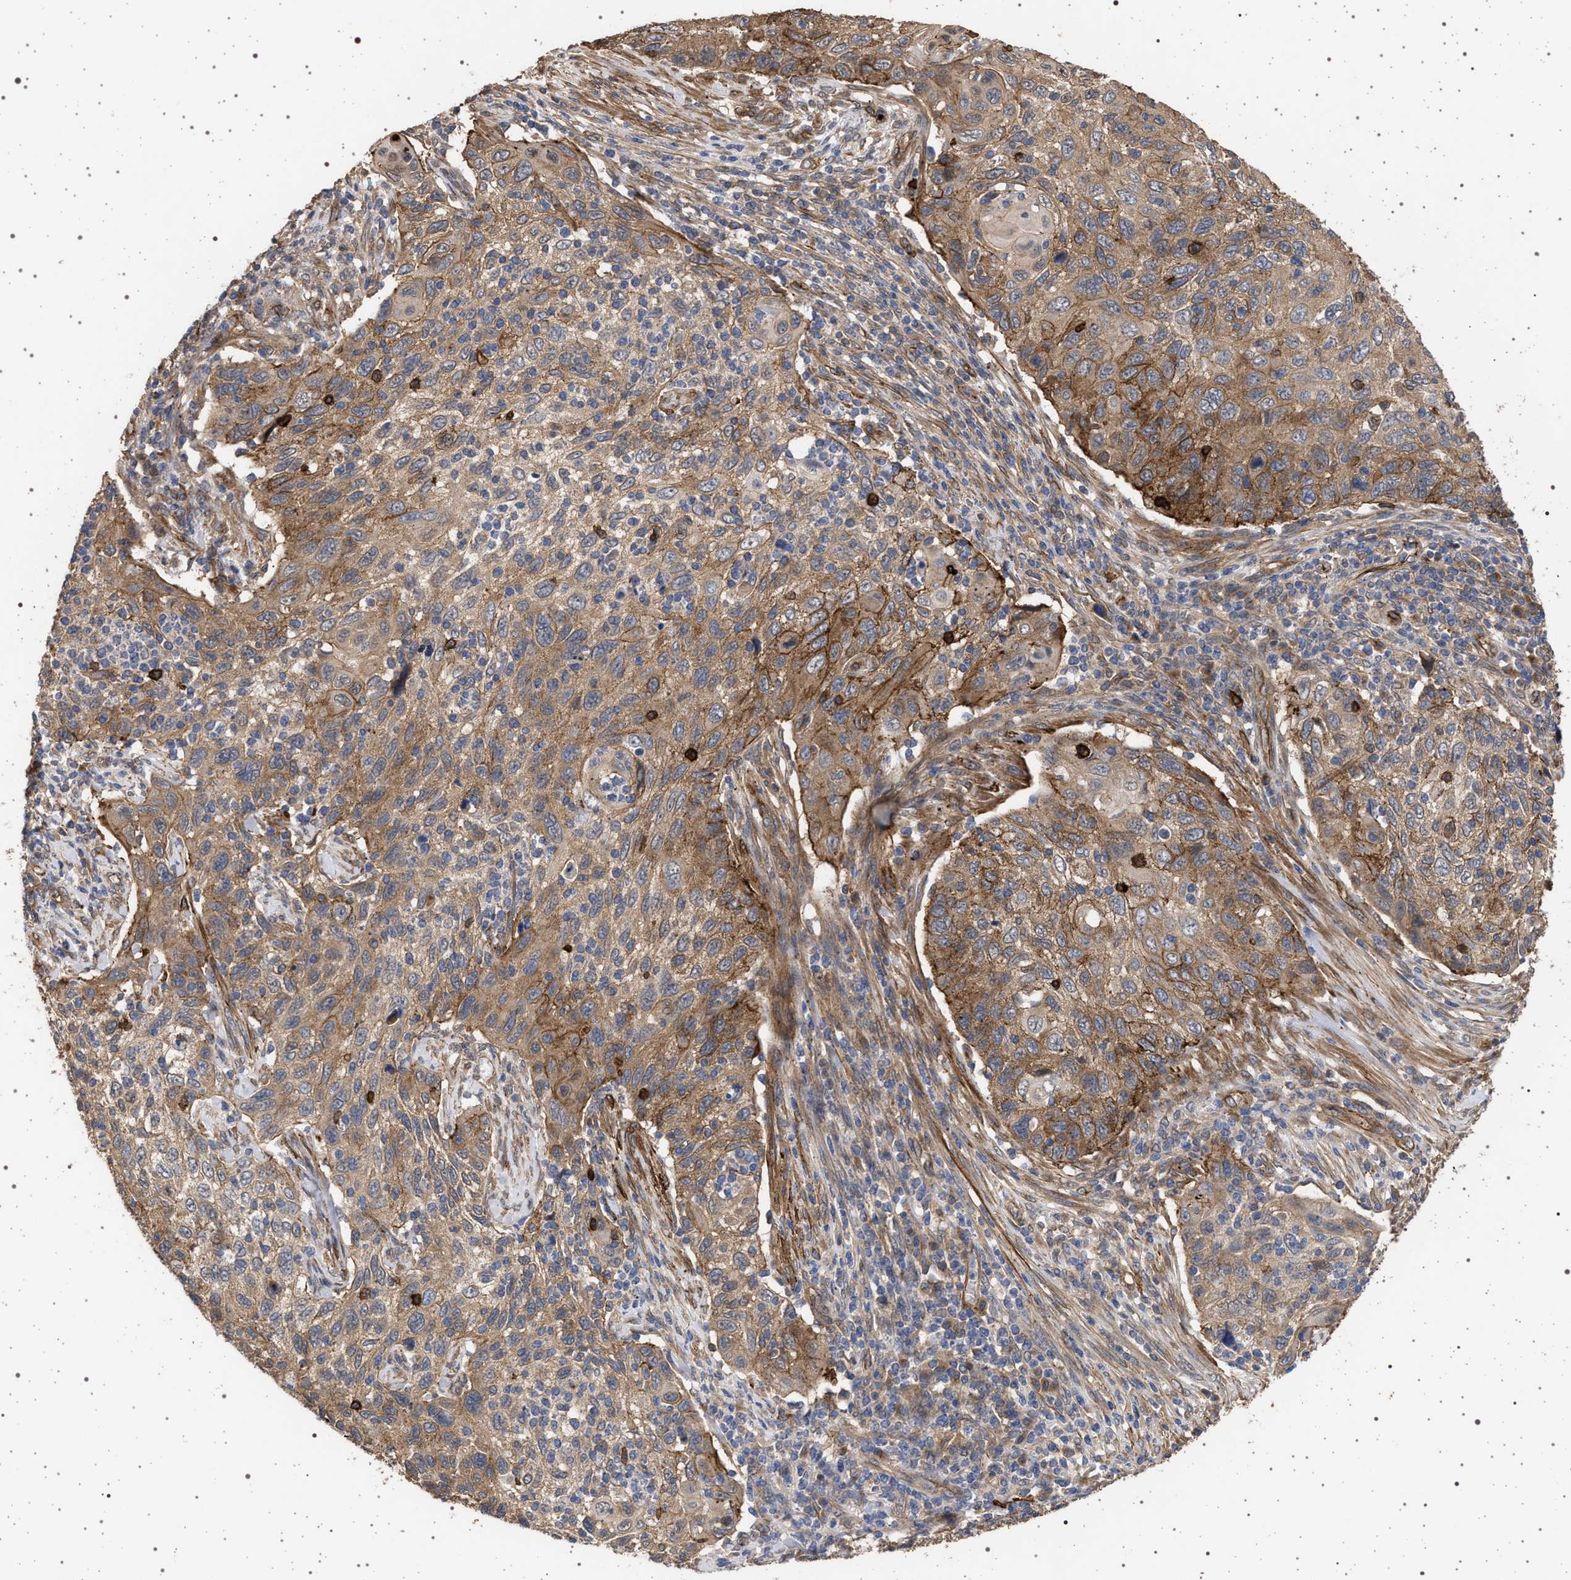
{"staining": {"intensity": "moderate", "quantity": ">75%", "location": "cytoplasmic/membranous"}, "tissue": "cervical cancer", "cell_type": "Tumor cells", "image_type": "cancer", "snomed": [{"axis": "morphology", "description": "Squamous cell carcinoma, NOS"}, {"axis": "topography", "description": "Cervix"}], "caption": "Protein staining by immunohistochemistry reveals moderate cytoplasmic/membranous staining in about >75% of tumor cells in squamous cell carcinoma (cervical).", "gene": "IFT20", "patient": {"sex": "female", "age": 70}}